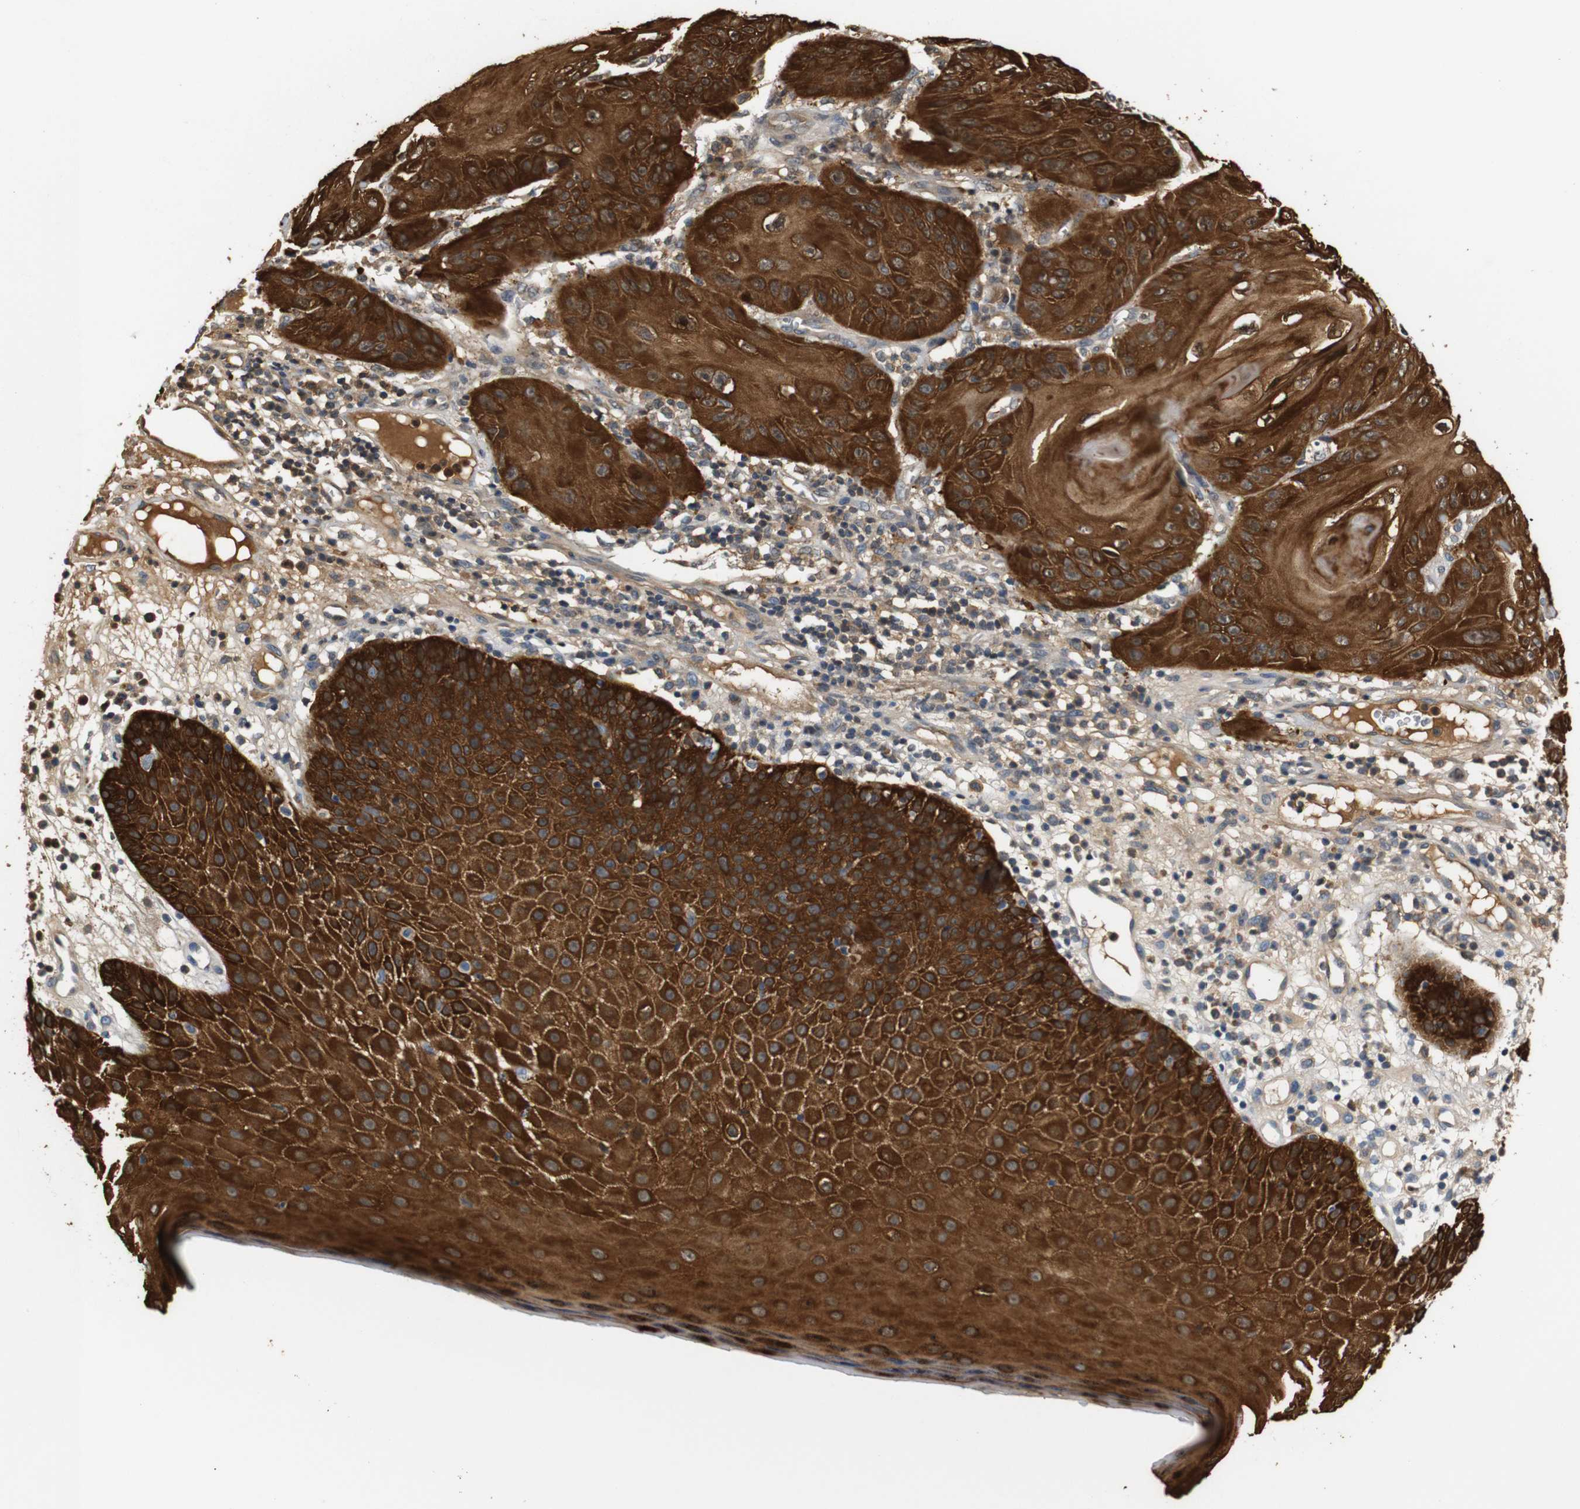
{"staining": {"intensity": "strong", "quantity": ">75%", "location": "cytoplasmic/membranous"}, "tissue": "skin cancer", "cell_type": "Tumor cells", "image_type": "cancer", "snomed": [{"axis": "morphology", "description": "Squamous cell carcinoma, NOS"}, {"axis": "topography", "description": "Skin"}], "caption": "A micrograph of human skin squamous cell carcinoma stained for a protein displays strong cytoplasmic/membranous brown staining in tumor cells.", "gene": "SFN", "patient": {"sex": "female", "age": 78}}